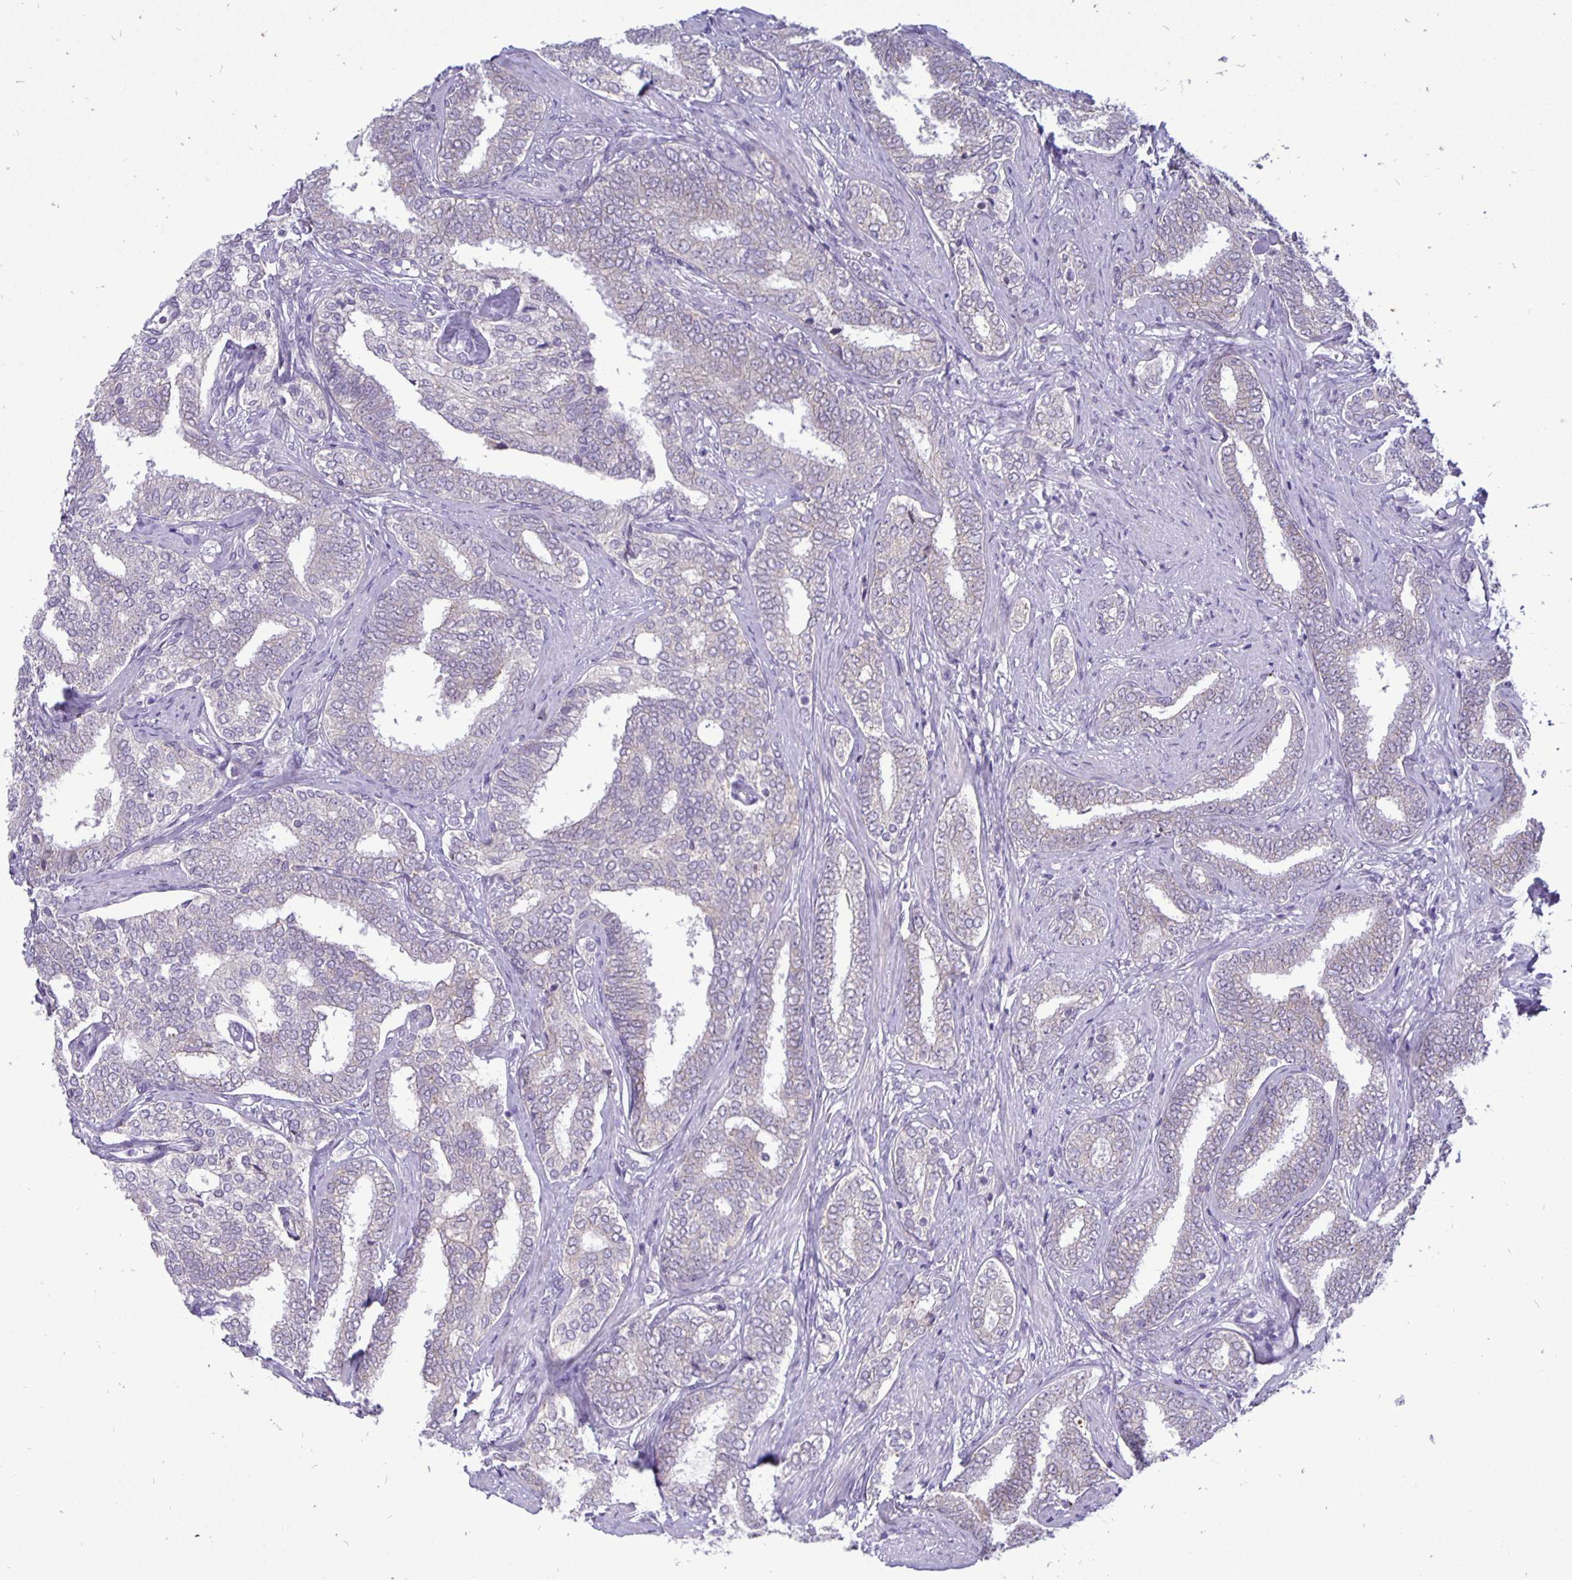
{"staining": {"intensity": "negative", "quantity": "none", "location": "none"}, "tissue": "prostate cancer", "cell_type": "Tumor cells", "image_type": "cancer", "snomed": [{"axis": "morphology", "description": "Adenocarcinoma, High grade"}, {"axis": "topography", "description": "Prostate"}], "caption": "Prostate cancer was stained to show a protein in brown. There is no significant positivity in tumor cells.", "gene": "ERBB2", "patient": {"sex": "male", "age": 72}}